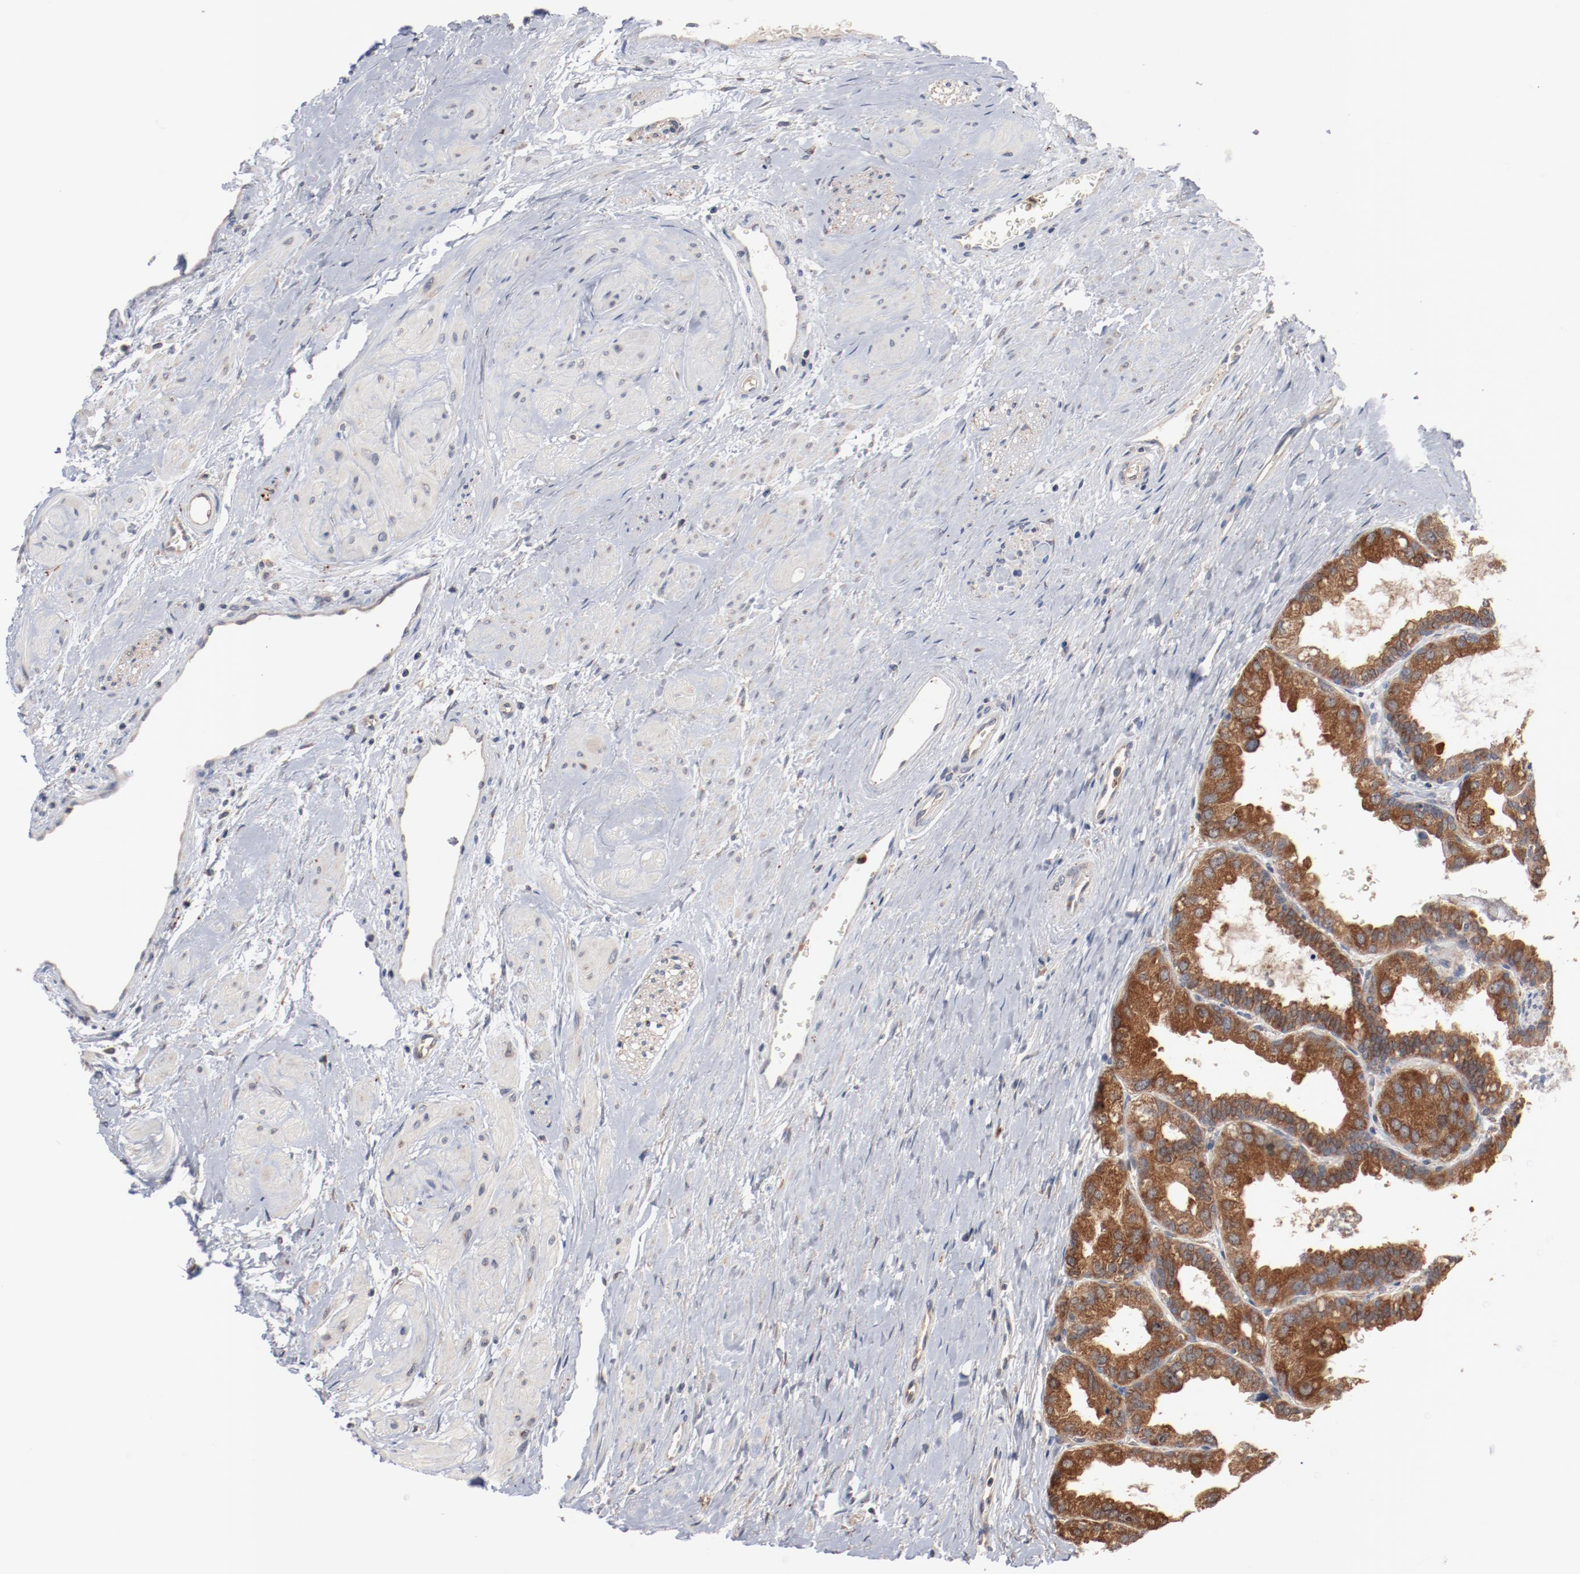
{"staining": {"intensity": "strong", "quantity": ">75%", "location": "cytoplasmic/membranous"}, "tissue": "prostate", "cell_type": "Glandular cells", "image_type": "normal", "snomed": [{"axis": "morphology", "description": "Normal tissue, NOS"}, {"axis": "topography", "description": "Prostate"}], "caption": "Protein analysis of normal prostate reveals strong cytoplasmic/membranous positivity in approximately >75% of glandular cells.", "gene": "RNASE11", "patient": {"sex": "male", "age": 60}}